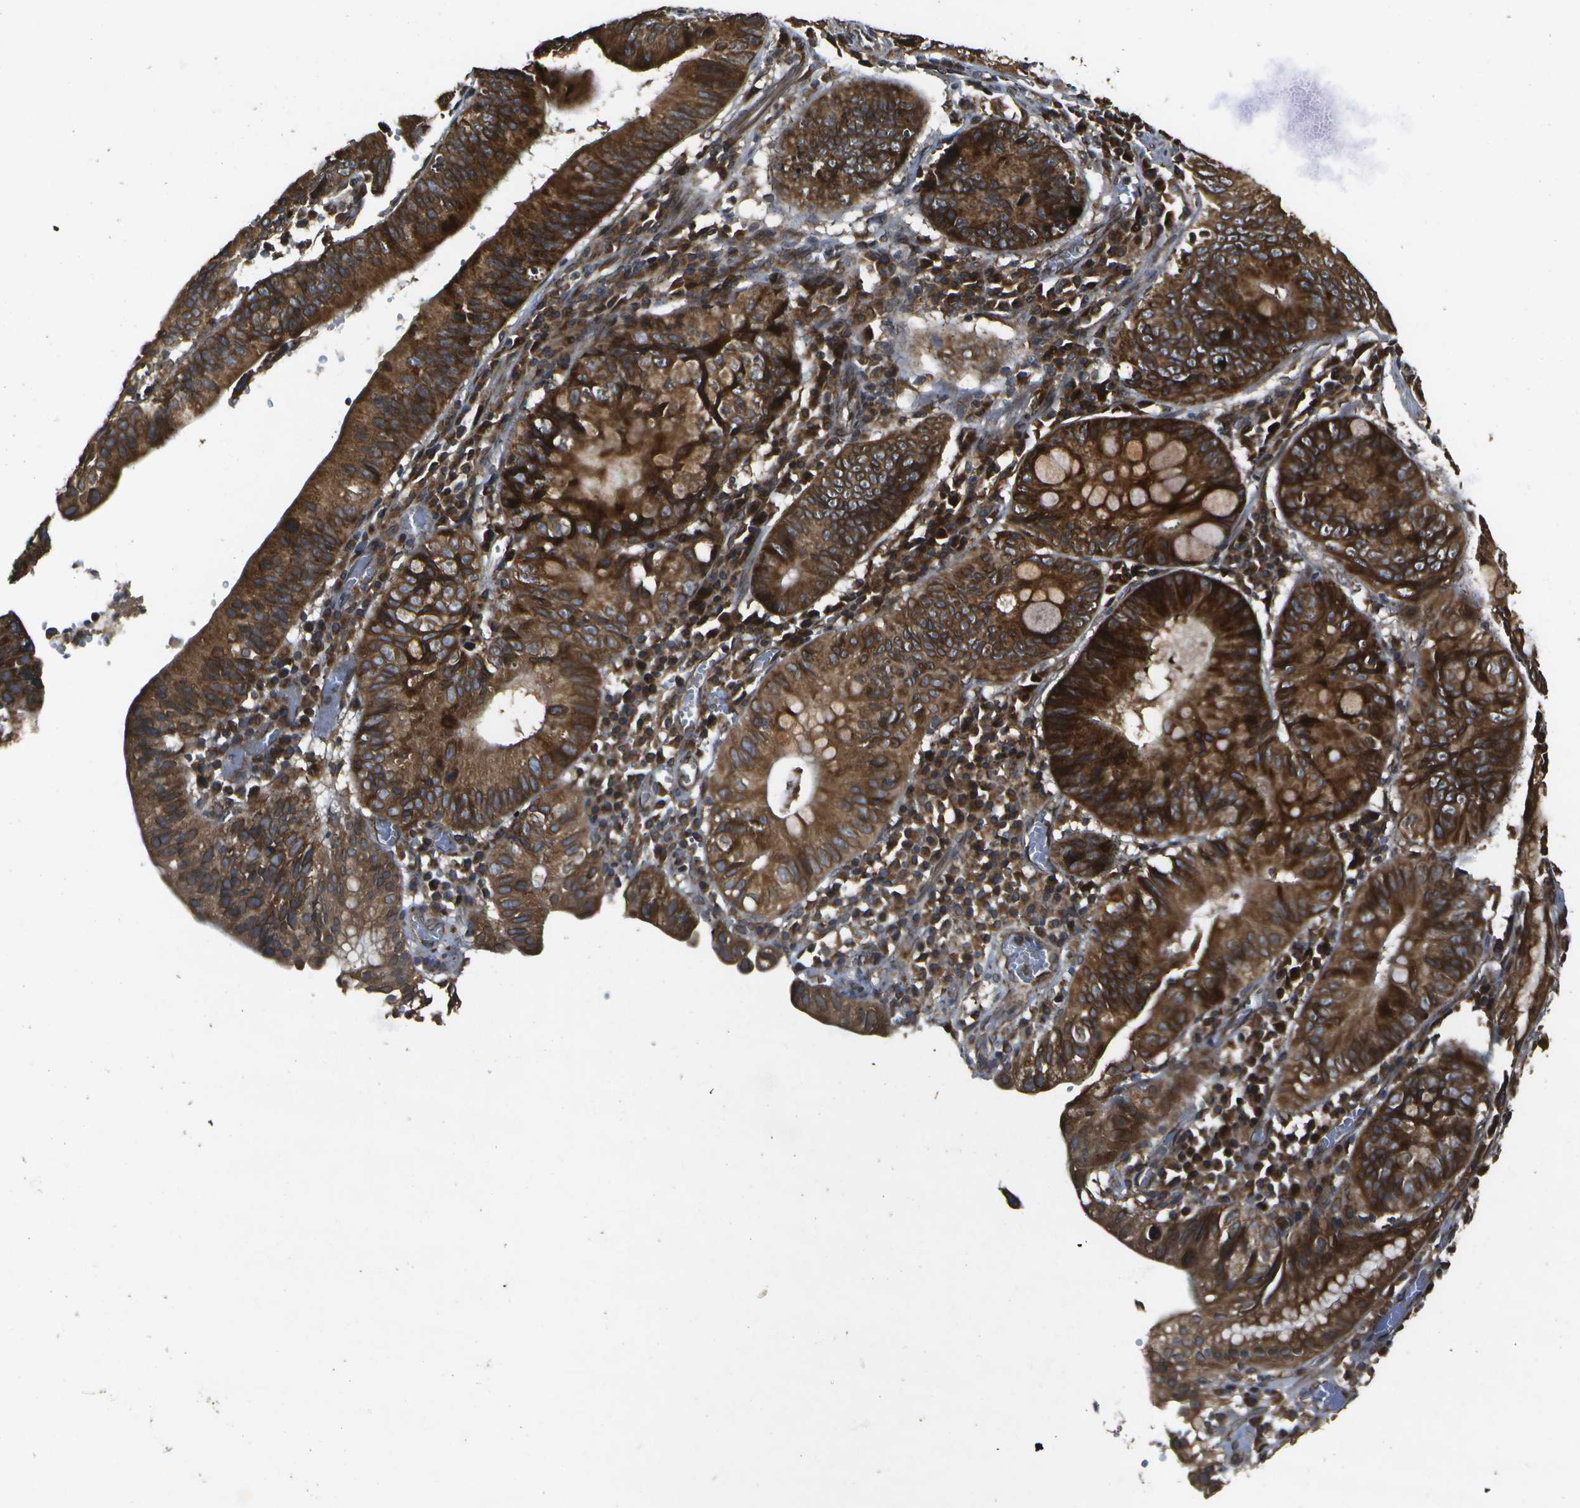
{"staining": {"intensity": "strong", "quantity": ">75%", "location": "cytoplasmic/membranous"}, "tissue": "stomach cancer", "cell_type": "Tumor cells", "image_type": "cancer", "snomed": [{"axis": "morphology", "description": "Adenocarcinoma, NOS"}, {"axis": "topography", "description": "Stomach"}], "caption": "Adenocarcinoma (stomach) was stained to show a protein in brown. There is high levels of strong cytoplasmic/membranous expression in approximately >75% of tumor cells.", "gene": "HFE", "patient": {"sex": "male", "age": 59}}